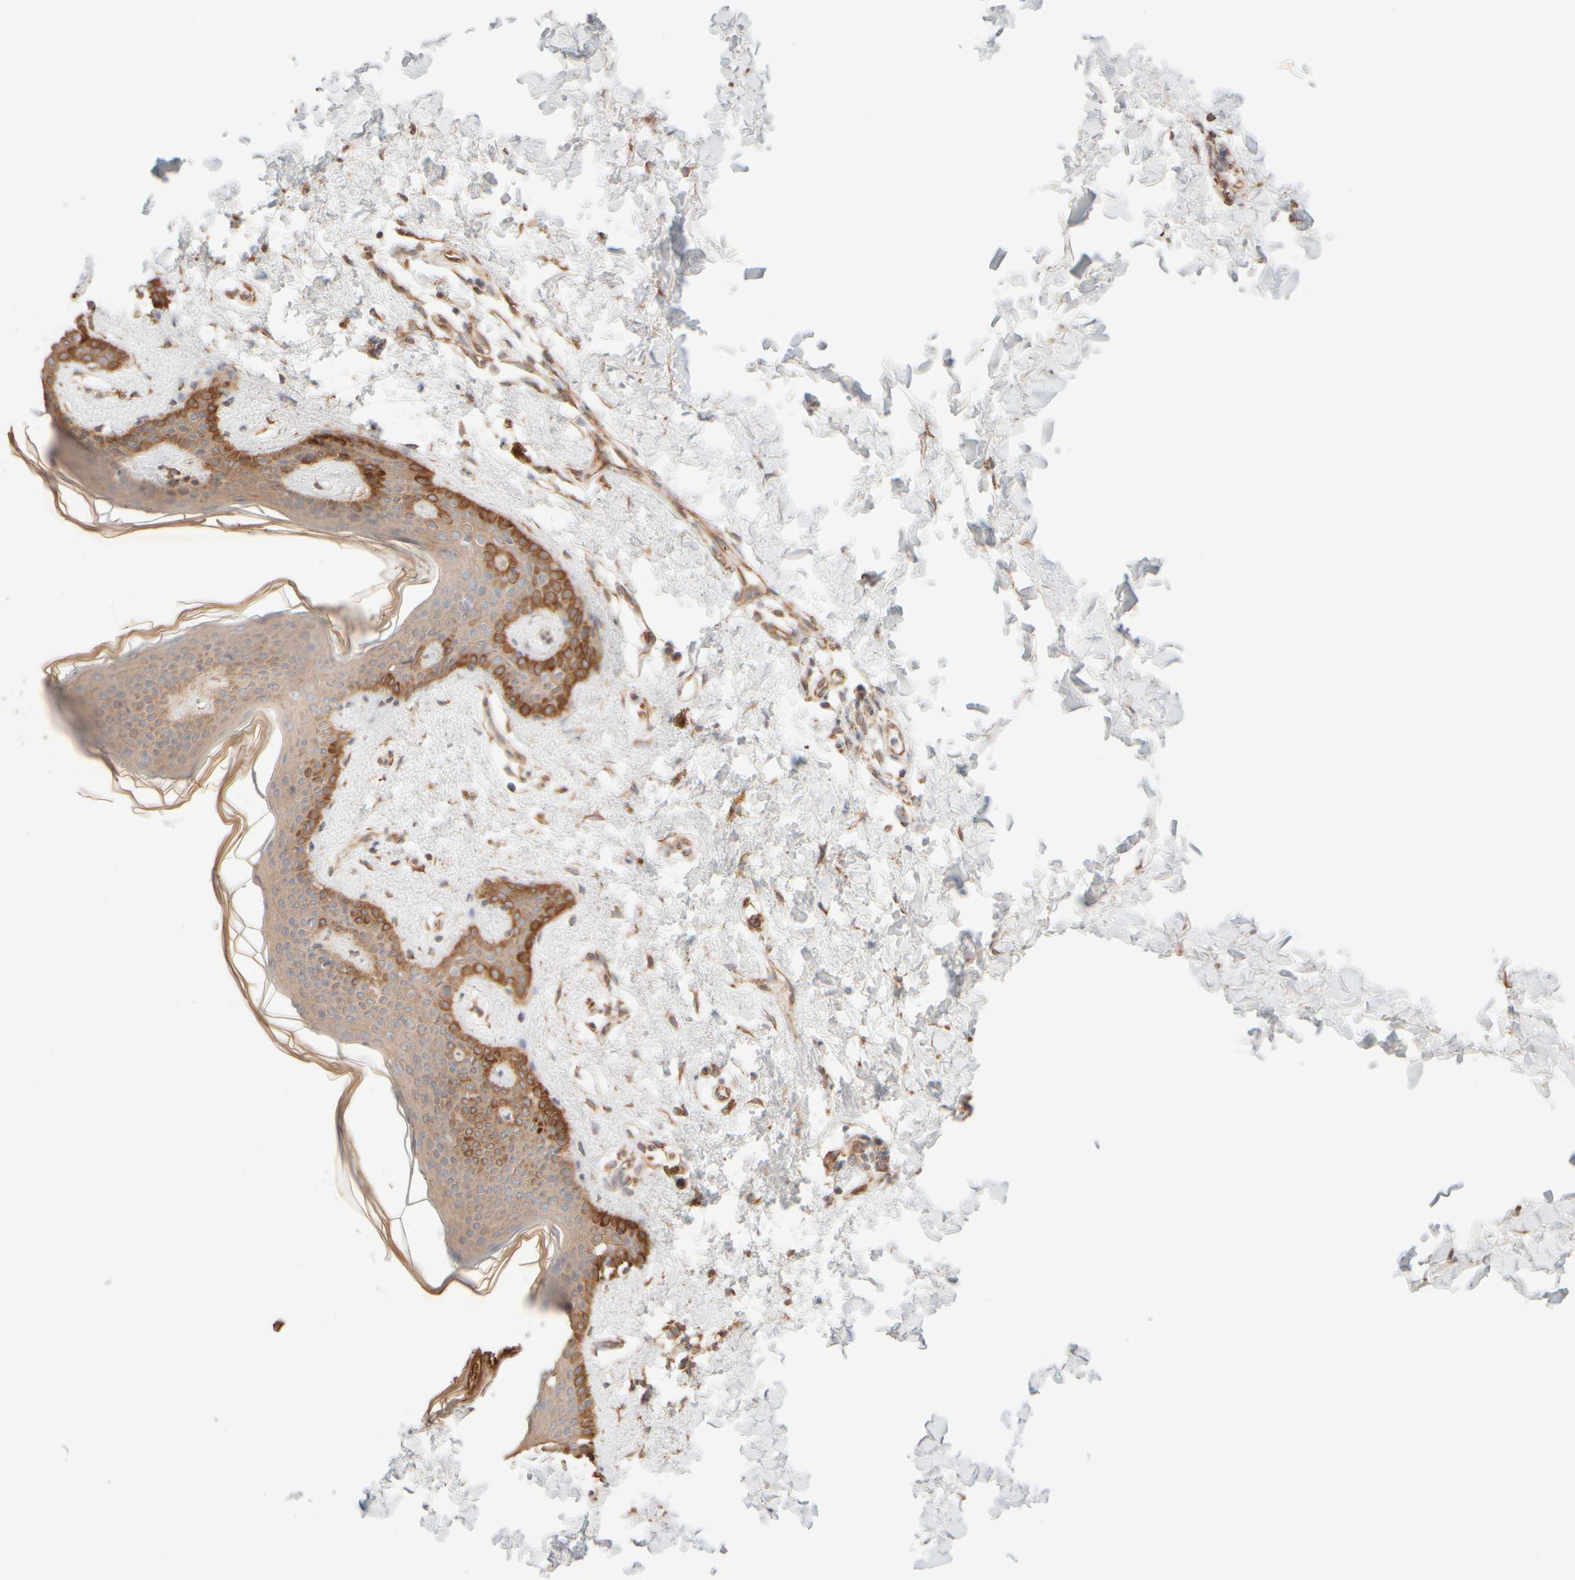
{"staining": {"intensity": "moderate", "quantity": ">75%", "location": "cytoplasmic/membranous"}, "tissue": "skin", "cell_type": "Fibroblasts", "image_type": "normal", "snomed": [{"axis": "morphology", "description": "Normal tissue, NOS"}, {"axis": "topography", "description": "Skin"}], "caption": "Fibroblasts reveal medium levels of moderate cytoplasmic/membranous expression in approximately >75% of cells in benign skin. Using DAB (brown) and hematoxylin (blue) stains, captured at high magnification using brightfield microscopy.", "gene": "KRT15", "patient": {"sex": "female", "age": 46}}